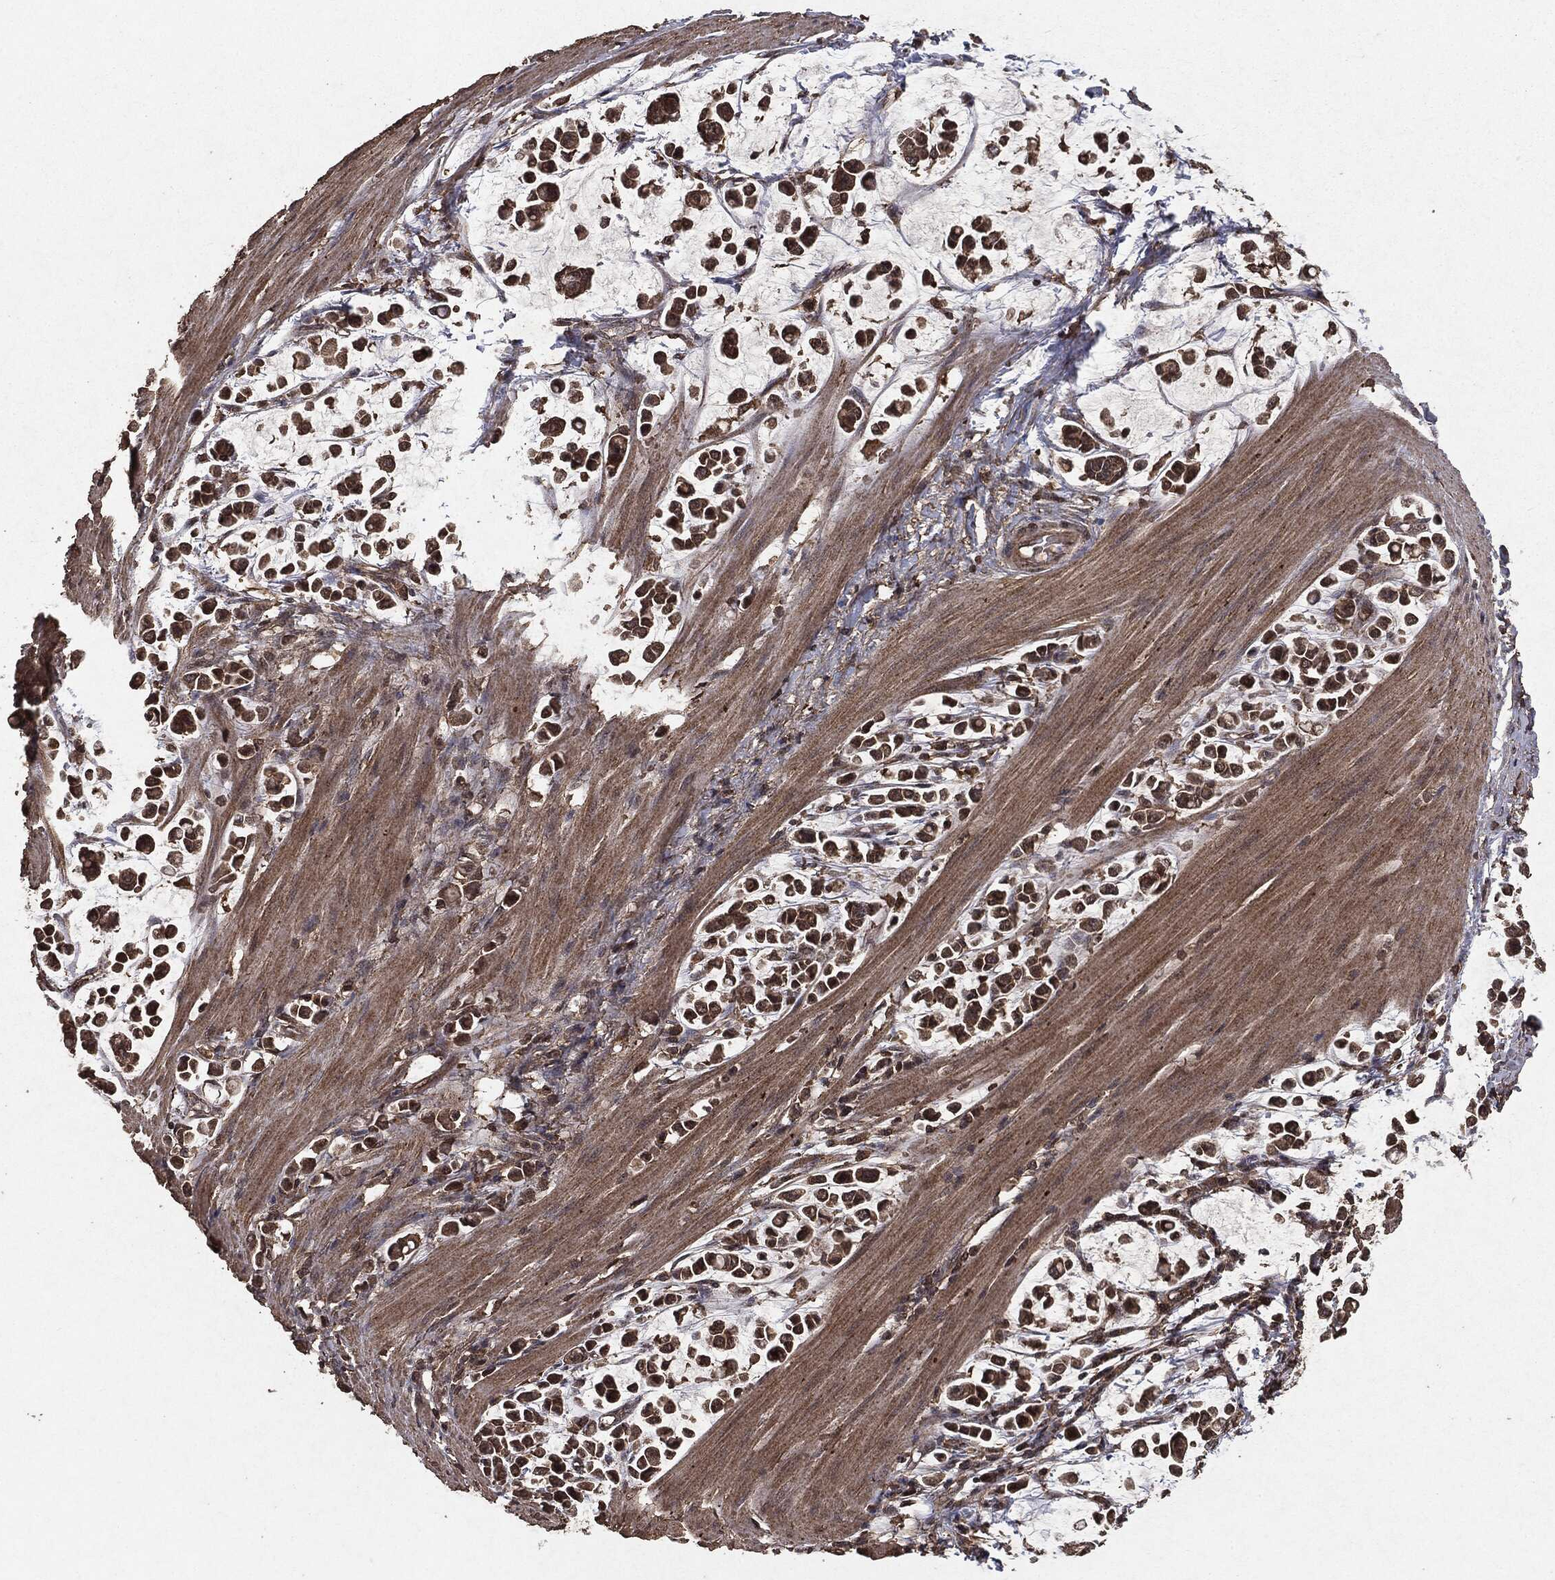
{"staining": {"intensity": "moderate", "quantity": ">75%", "location": "cytoplasmic/membranous"}, "tissue": "stomach cancer", "cell_type": "Tumor cells", "image_type": "cancer", "snomed": [{"axis": "morphology", "description": "Adenocarcinoma, NOS"}, {"axis": "topography", "description": "Stomach"}], "caption": "Moderate cytoplasmic/membranous expression for a protein is seen in about >75% of tumor cells of stomach cancer (adenocarcinoma) using immunohistochemistry.", "gene": "NME1", "patient": {"sex": "male", "age": 82}}